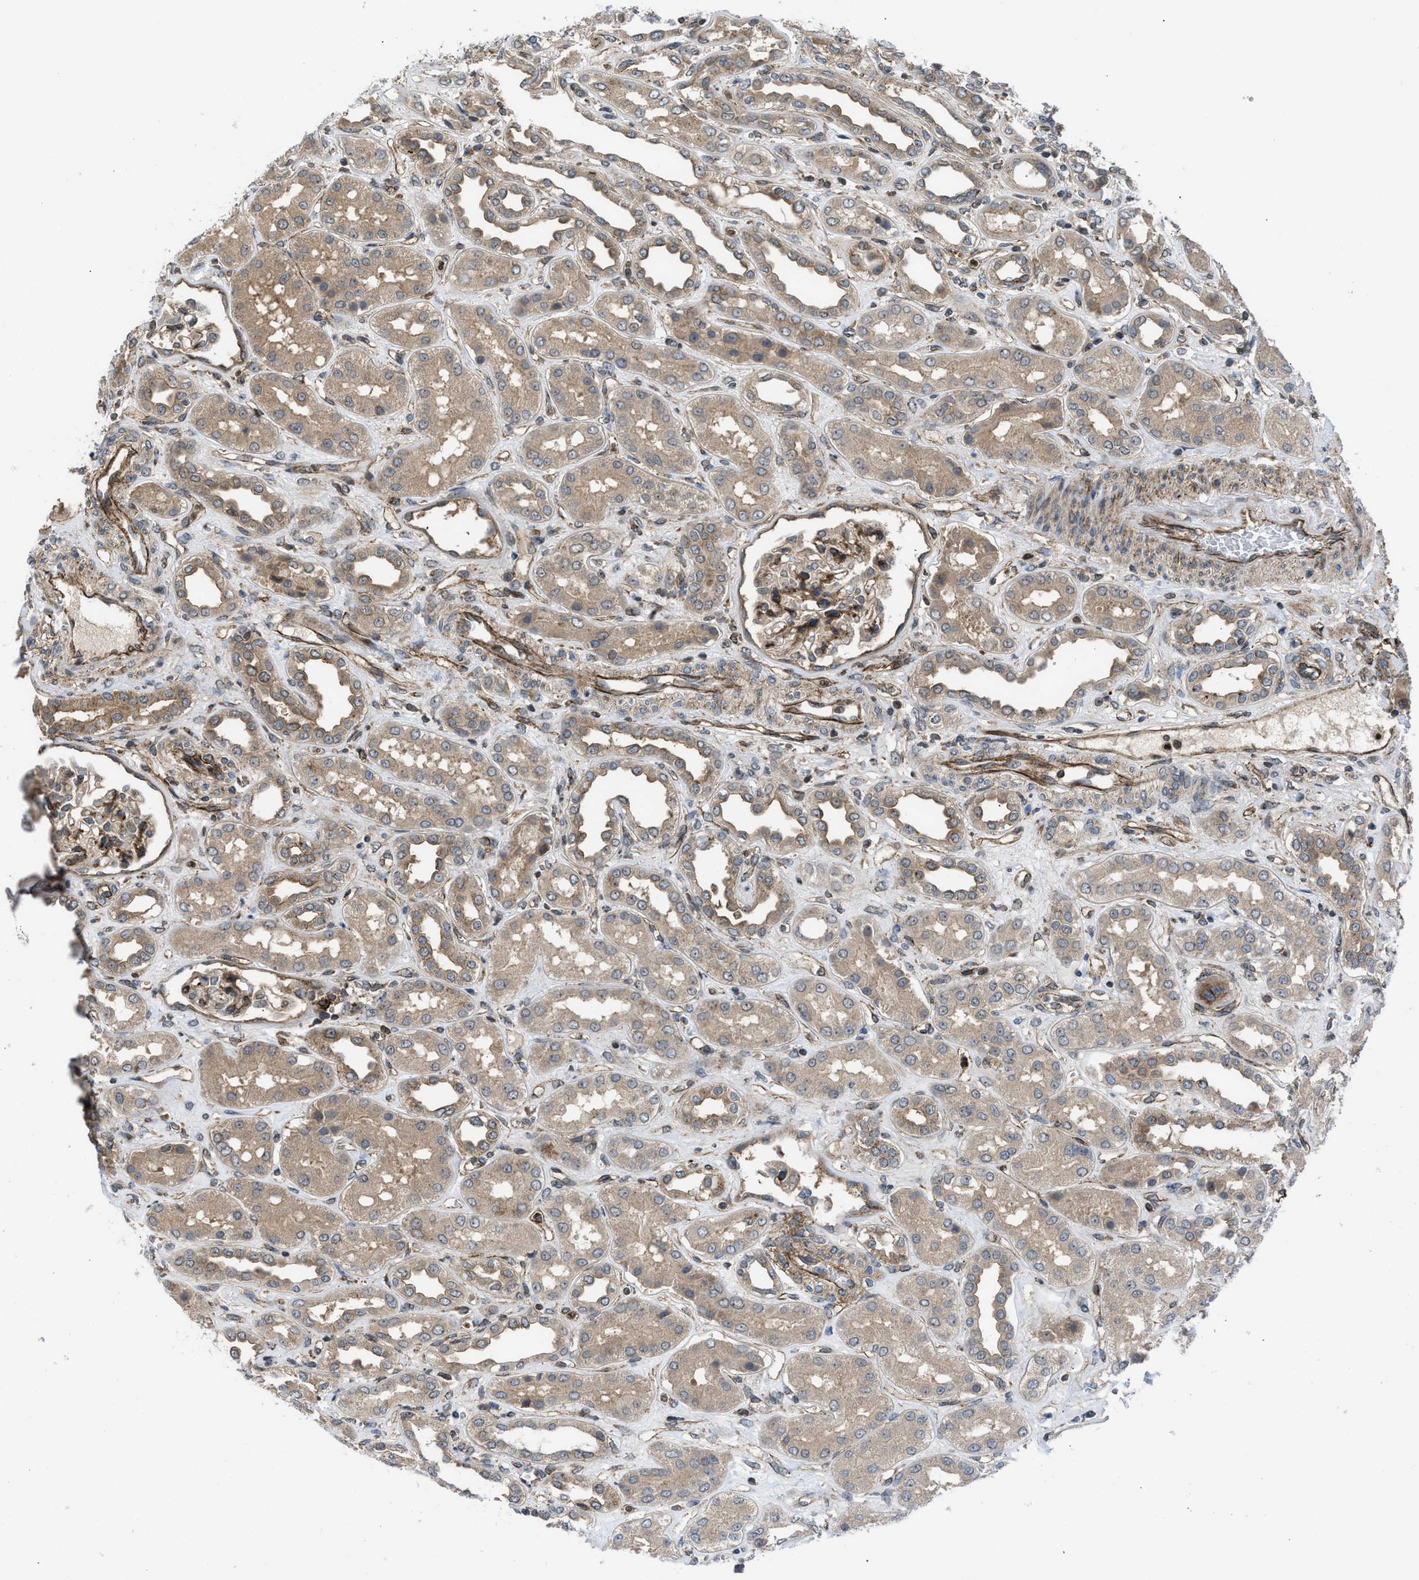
{"staining": {"intensity": "moderate", "quantity": "25%-75%", "location": "cytoplasmic/membranous"}, "tissue": "kidney", "cell_type": "Cells in glomeruli", "image_type": "normal", "snomed": [{"axis": "morphology", "description": "Normal tissue, NOS"}, {"axis": "topography", "description": "Kidney"}], "caption": "Immunohistochemical staining of unremarkable kidney exhibits 25%-75% levels of moderate cytoplasmic/membranous protein staining in approximately 25%-75% of cells in glomeruli.", "gene": "GPATCH2L", "patient": {"sex": "male", "age": 59}}